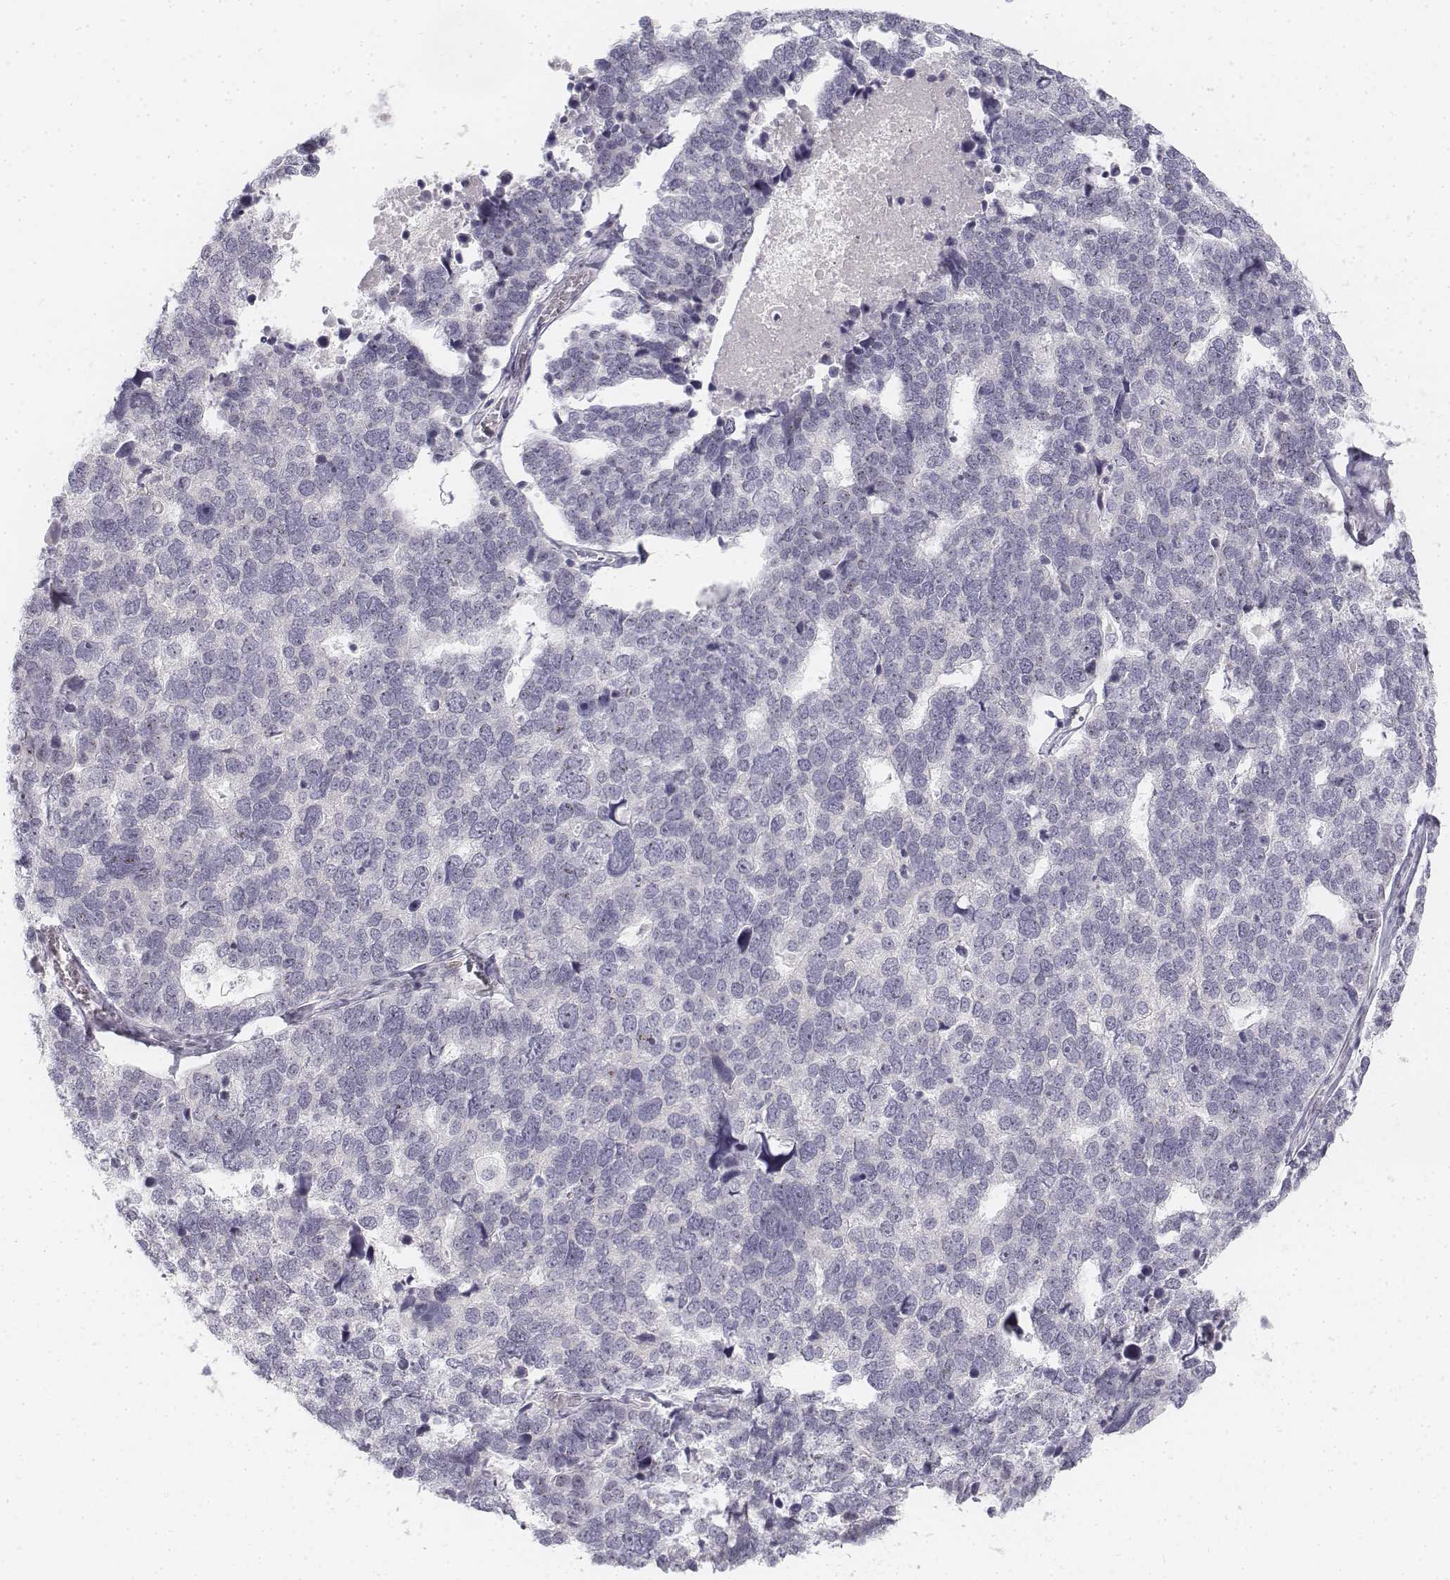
{"staining": {"intensity": "negative", "quantity": "none", "location": "none"}, "tissue": "stomach cancer", "cell_type": "Tumor cells", "image_type": "cancer", "snomed": [{"axis": "morphology", "description": "Adenocarcinoma, NOS"}, {"axis": "topography", "description": "Stomach"}], "caption": "The histopathology image exhibits no significant staining in tumor cells of stomach adenocarcinoma.", "gene": "KRTAP2-1", "patient": {"sex": "male", "age": 69}}